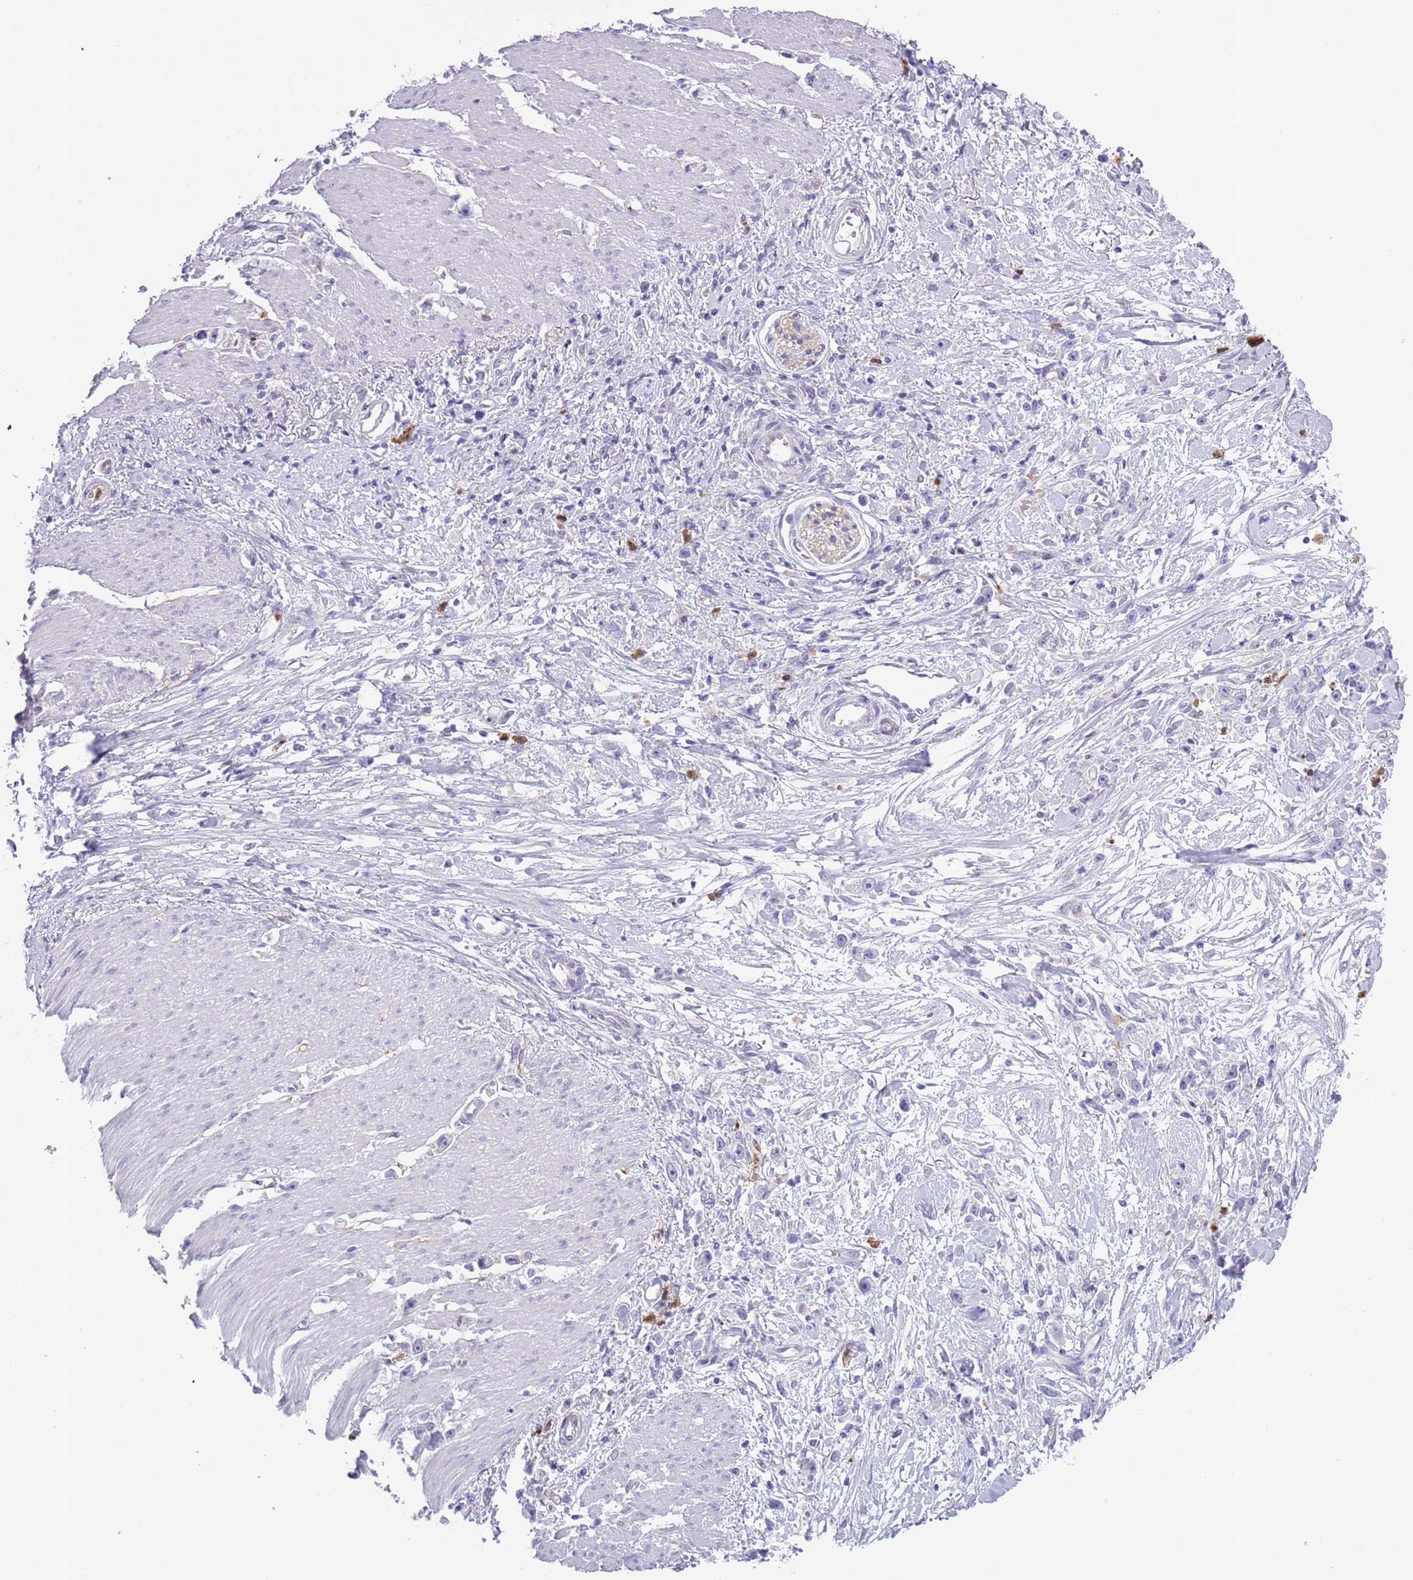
{"staining": {"intensity": "negative", "quantity": "none", "location": "none"}, "tissue": "stomach cancer", "cell_type": "Tumor cells", "image_type": "cancer", "snomed": [{"axis": "morphology", "description": "Adenocarcinoma, NOS"}, {"axis": "topography", "description": "Stomach"}], "caption": "An image of stomach cancer (adenocarcinoma) stained for a protein reveals no brown staining in tumor cells. Brightfield microscopy of IHC stained with DAB (brown) and hematoxylin (blue), captured at high magnification.", "gene": "ZFP2", "patient": {"sex": "female", "age": 59}}